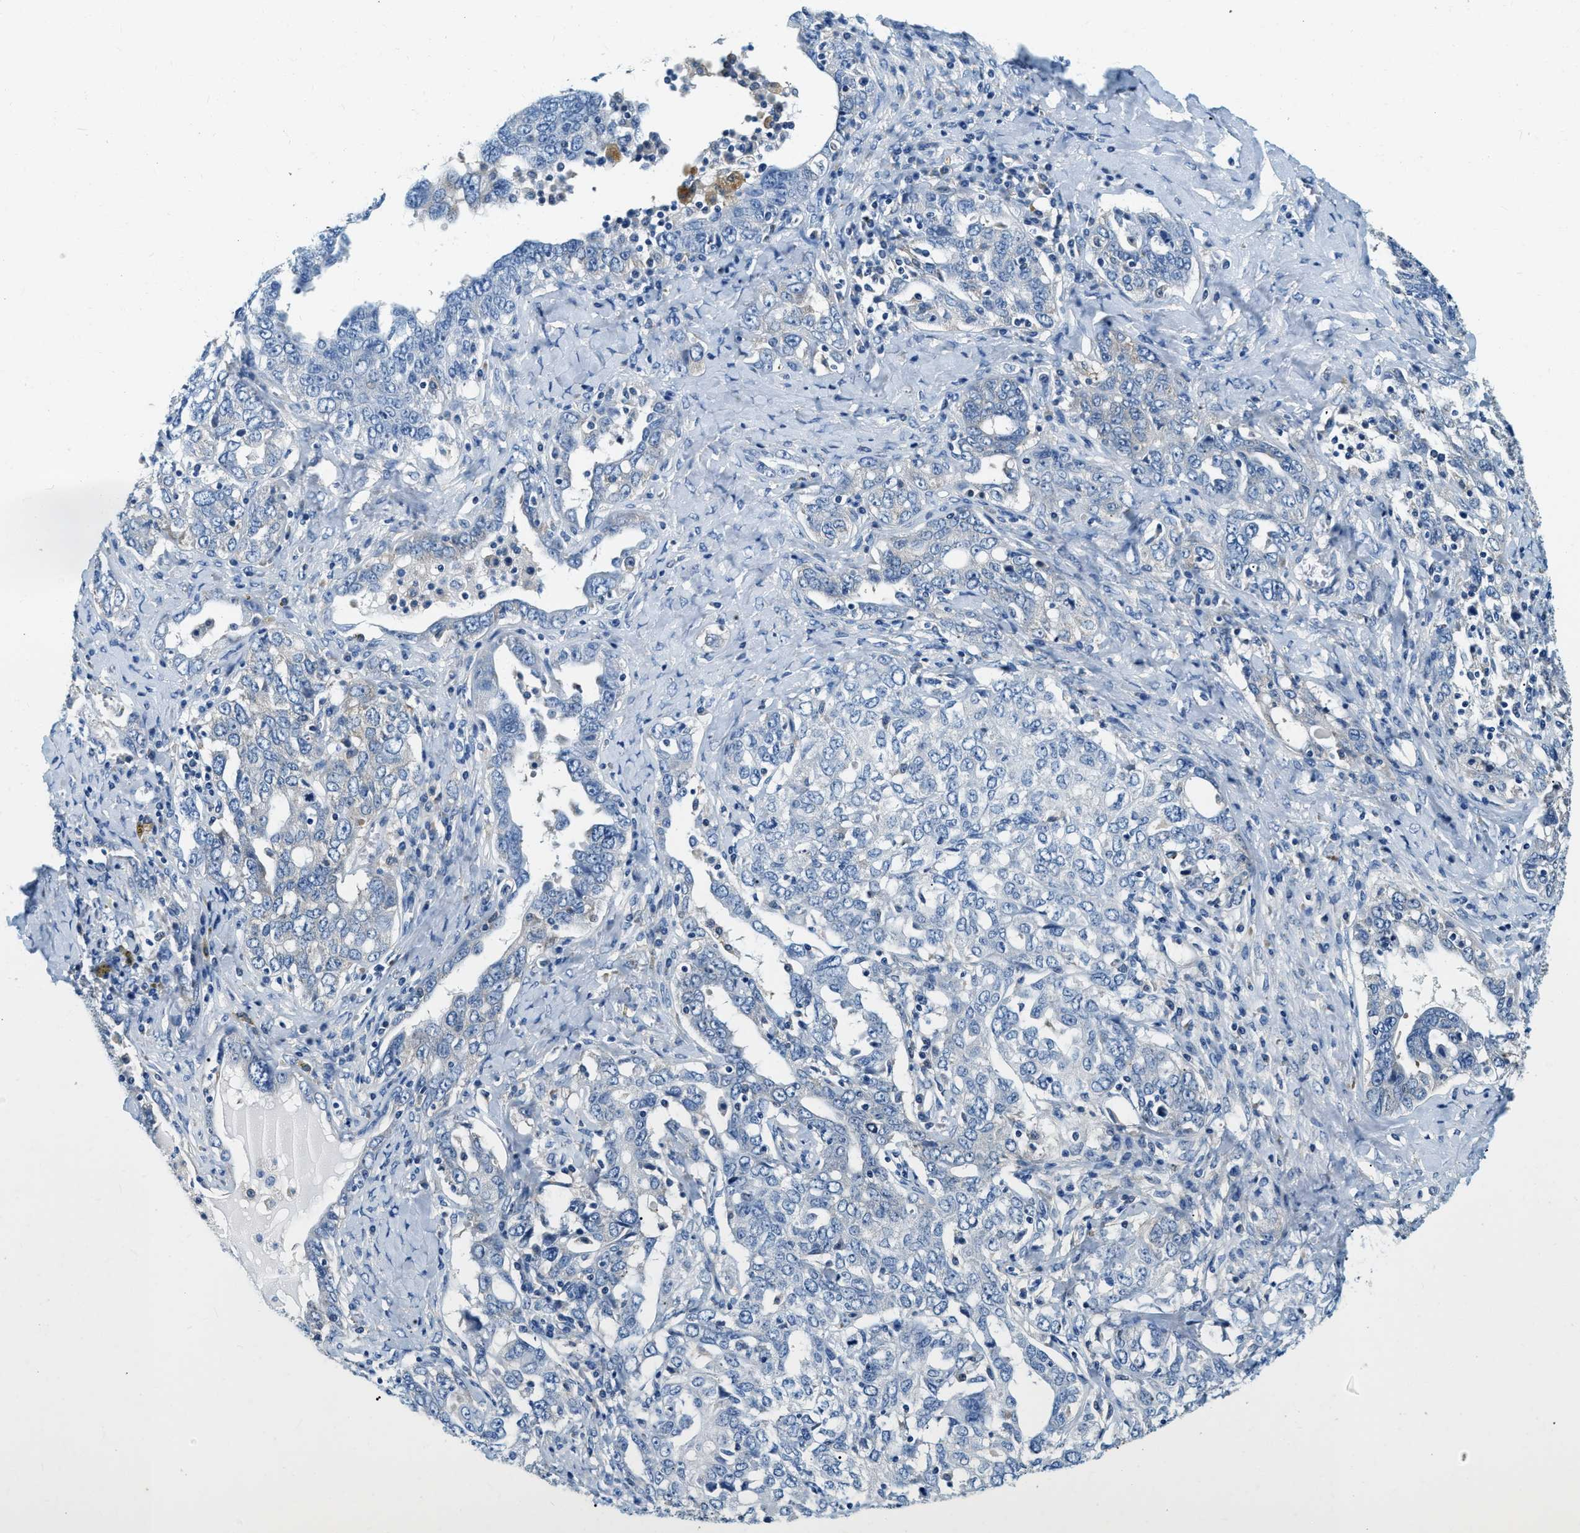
{"staining": {"intensity": "negative", "quantity": "none", "location": "none"}, "tissue": "ovarian cancer", "cell_type": "Tumor cells", "image_type": "cancer", "snomed": [{"axis": "morphology", "description": "Carcinoma, endometroid"}, {"axis": "topography", "description": "Ovary"}], "caption": "Image shows no protein staining in tumor cells of ovarian cancer tissue.", "gene": "EIF2AK2", "patient": {"sex": "female", "age": 62}}